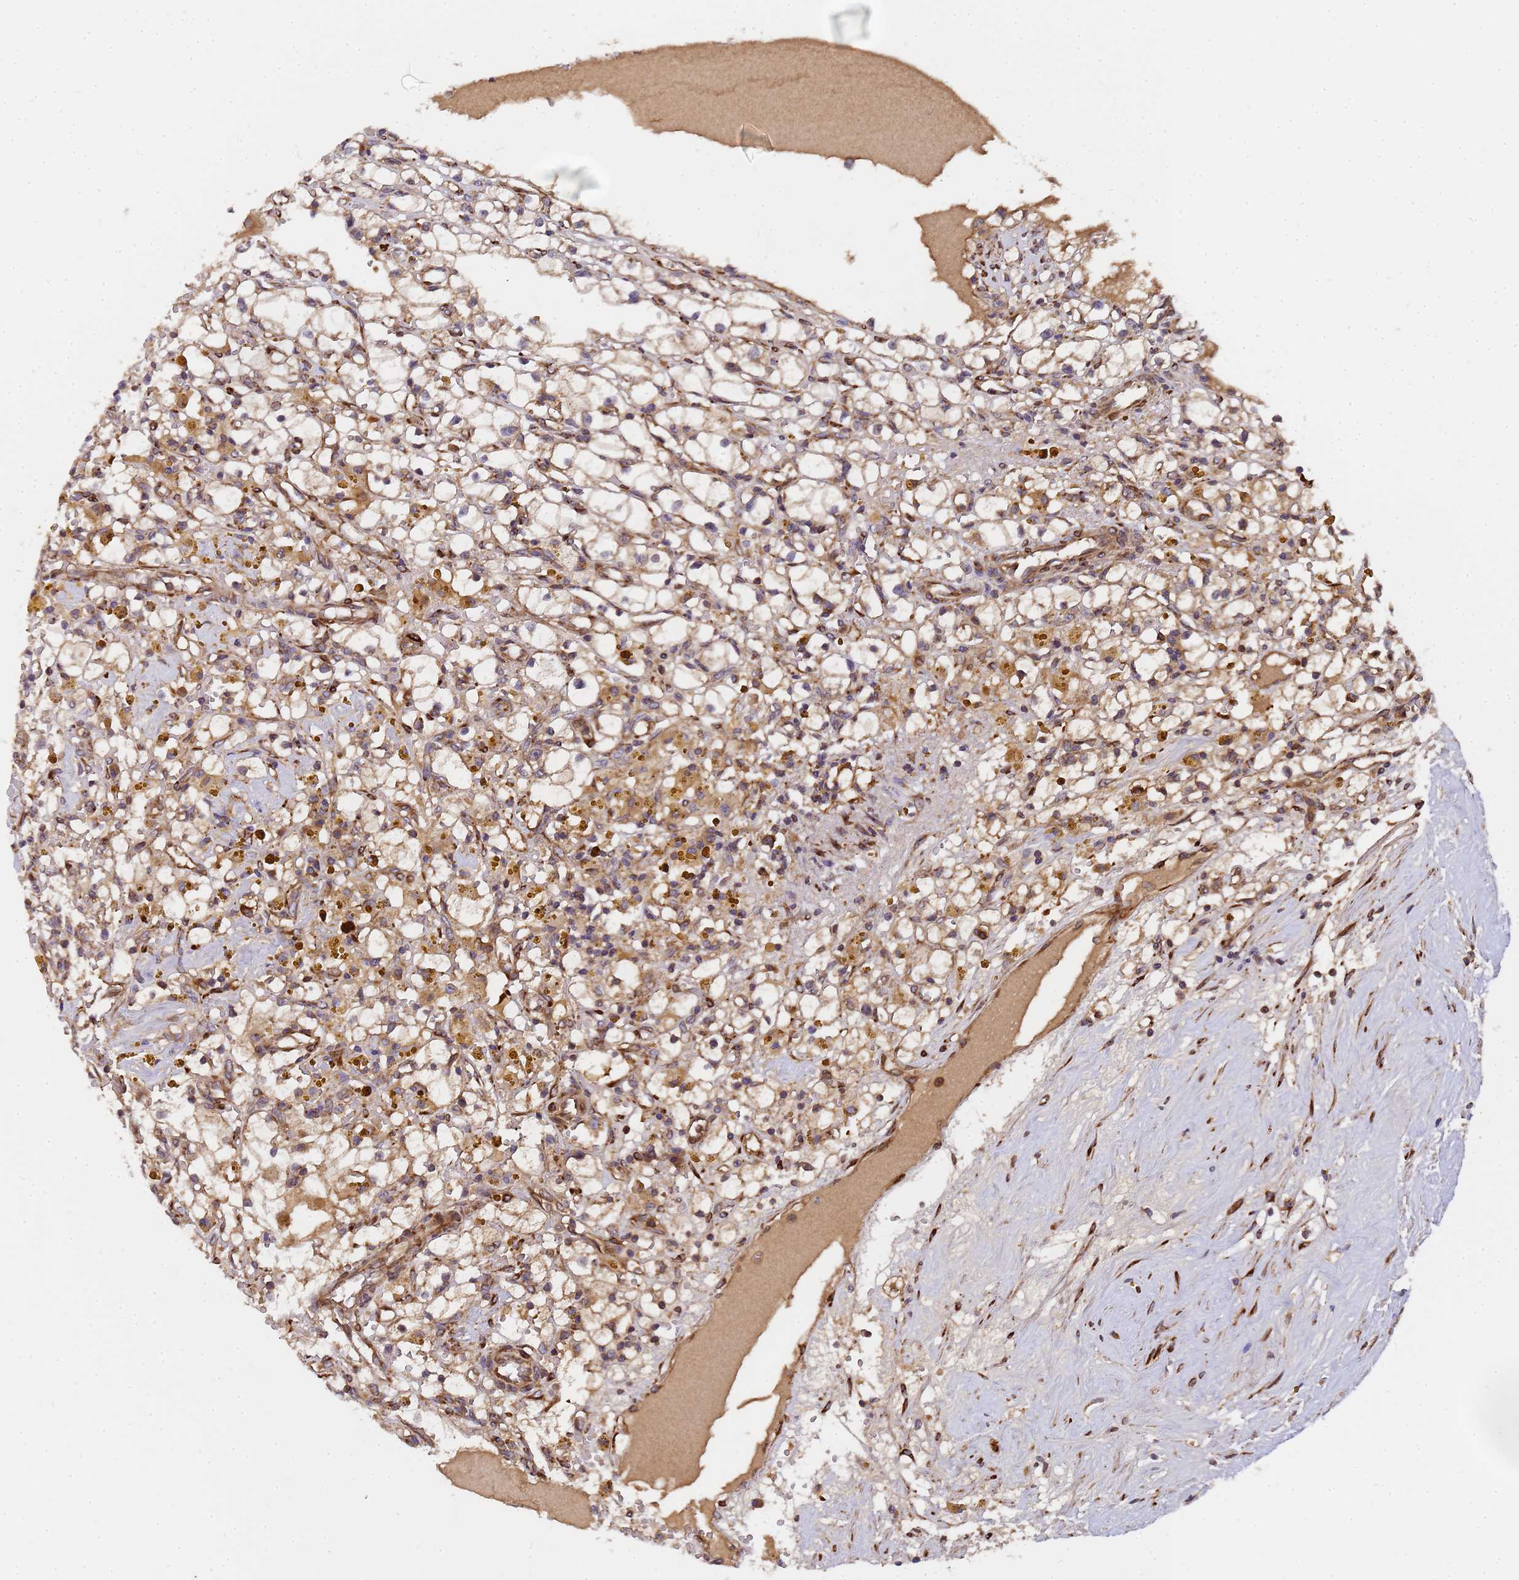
{"staining": {"intensity": "moderate", "quantity": "25%-75%", "location": "cytoplasmic/membranous"}, "tissue": "renal cancer", "cell_type": "Tumor cells", "image_type": "cancer", "snomed": [{"axis": "morphology", "description": "Adenocarcinoma, NOS"}, {"axis": "topography", "description": "Kidney"}], "caption": "Brown immunohistochemical staining in renal cancer exhibits moderate cytoplasmic/membranous positivity in about 25%-75% of tumor cells. The staining is performed using DAB brown chromogen to label protein expression. The nuclei are counter-stained blue using hematoxylin.", "gene": "MOCS1", "patient": {"sex": "male", "age": 56}}